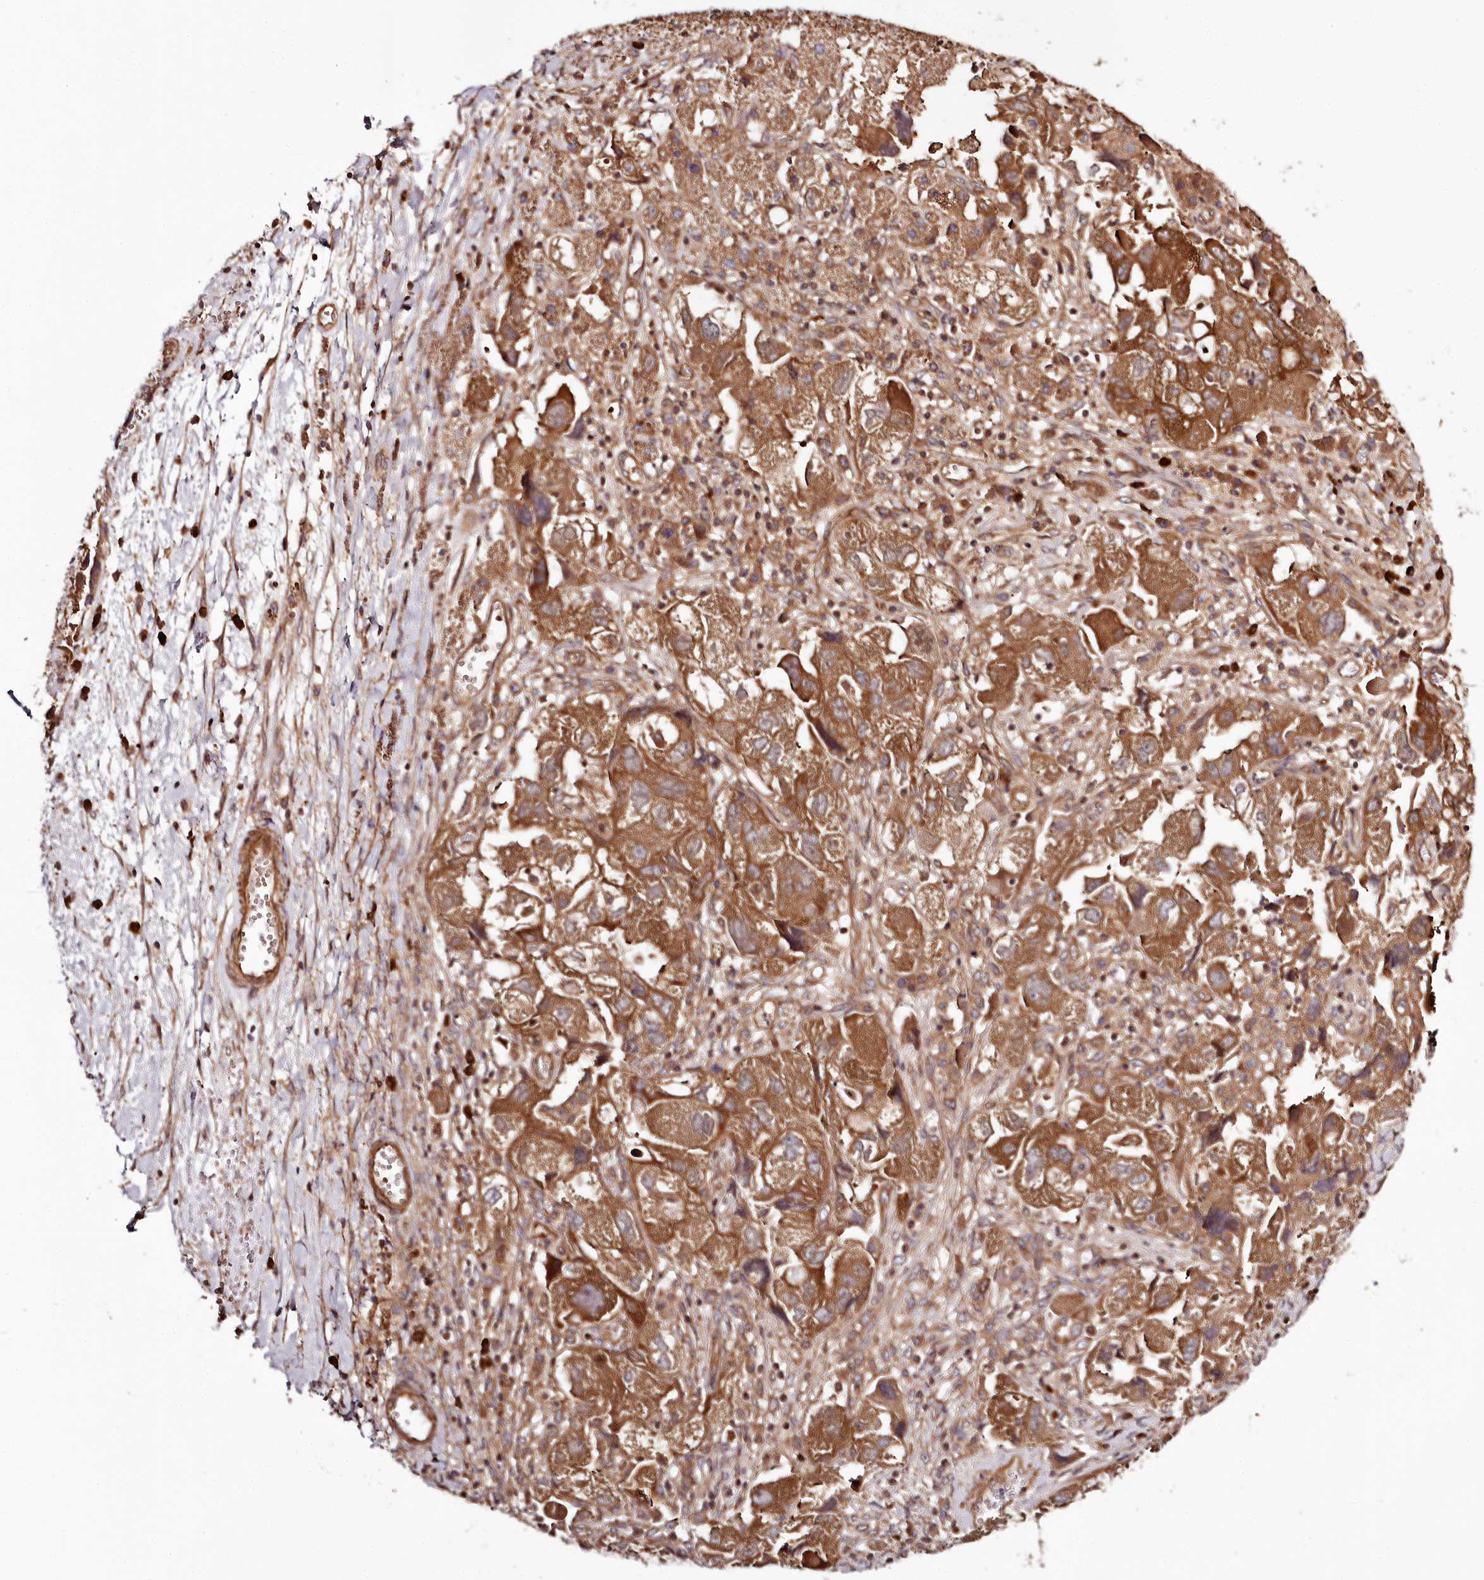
{"staining": {"intensity": "moderate", "quantity": ">75%", "location": "cytoplasmic/membranous"}, "tissue": "ovarian cancer", "cell_type": "Tumor cells", "image_type": "cancer", "snomed": [{"axis": "morphology", "description": "Carcinoma, NOS"}, {"axis": "morphology", "description": "Cystadenocarcinoma, serous, NOS"}, {"axis": "topography", "description": "Ovary"}], "caption": "The micrograph demonstrates staining of ovarian carcinoma, revealing moderate cytoplasmic/membranous protein positivity (brown color) within tumor cells.", "gene": "TARS1", "patient": {"sex": "female", "age": 69}}